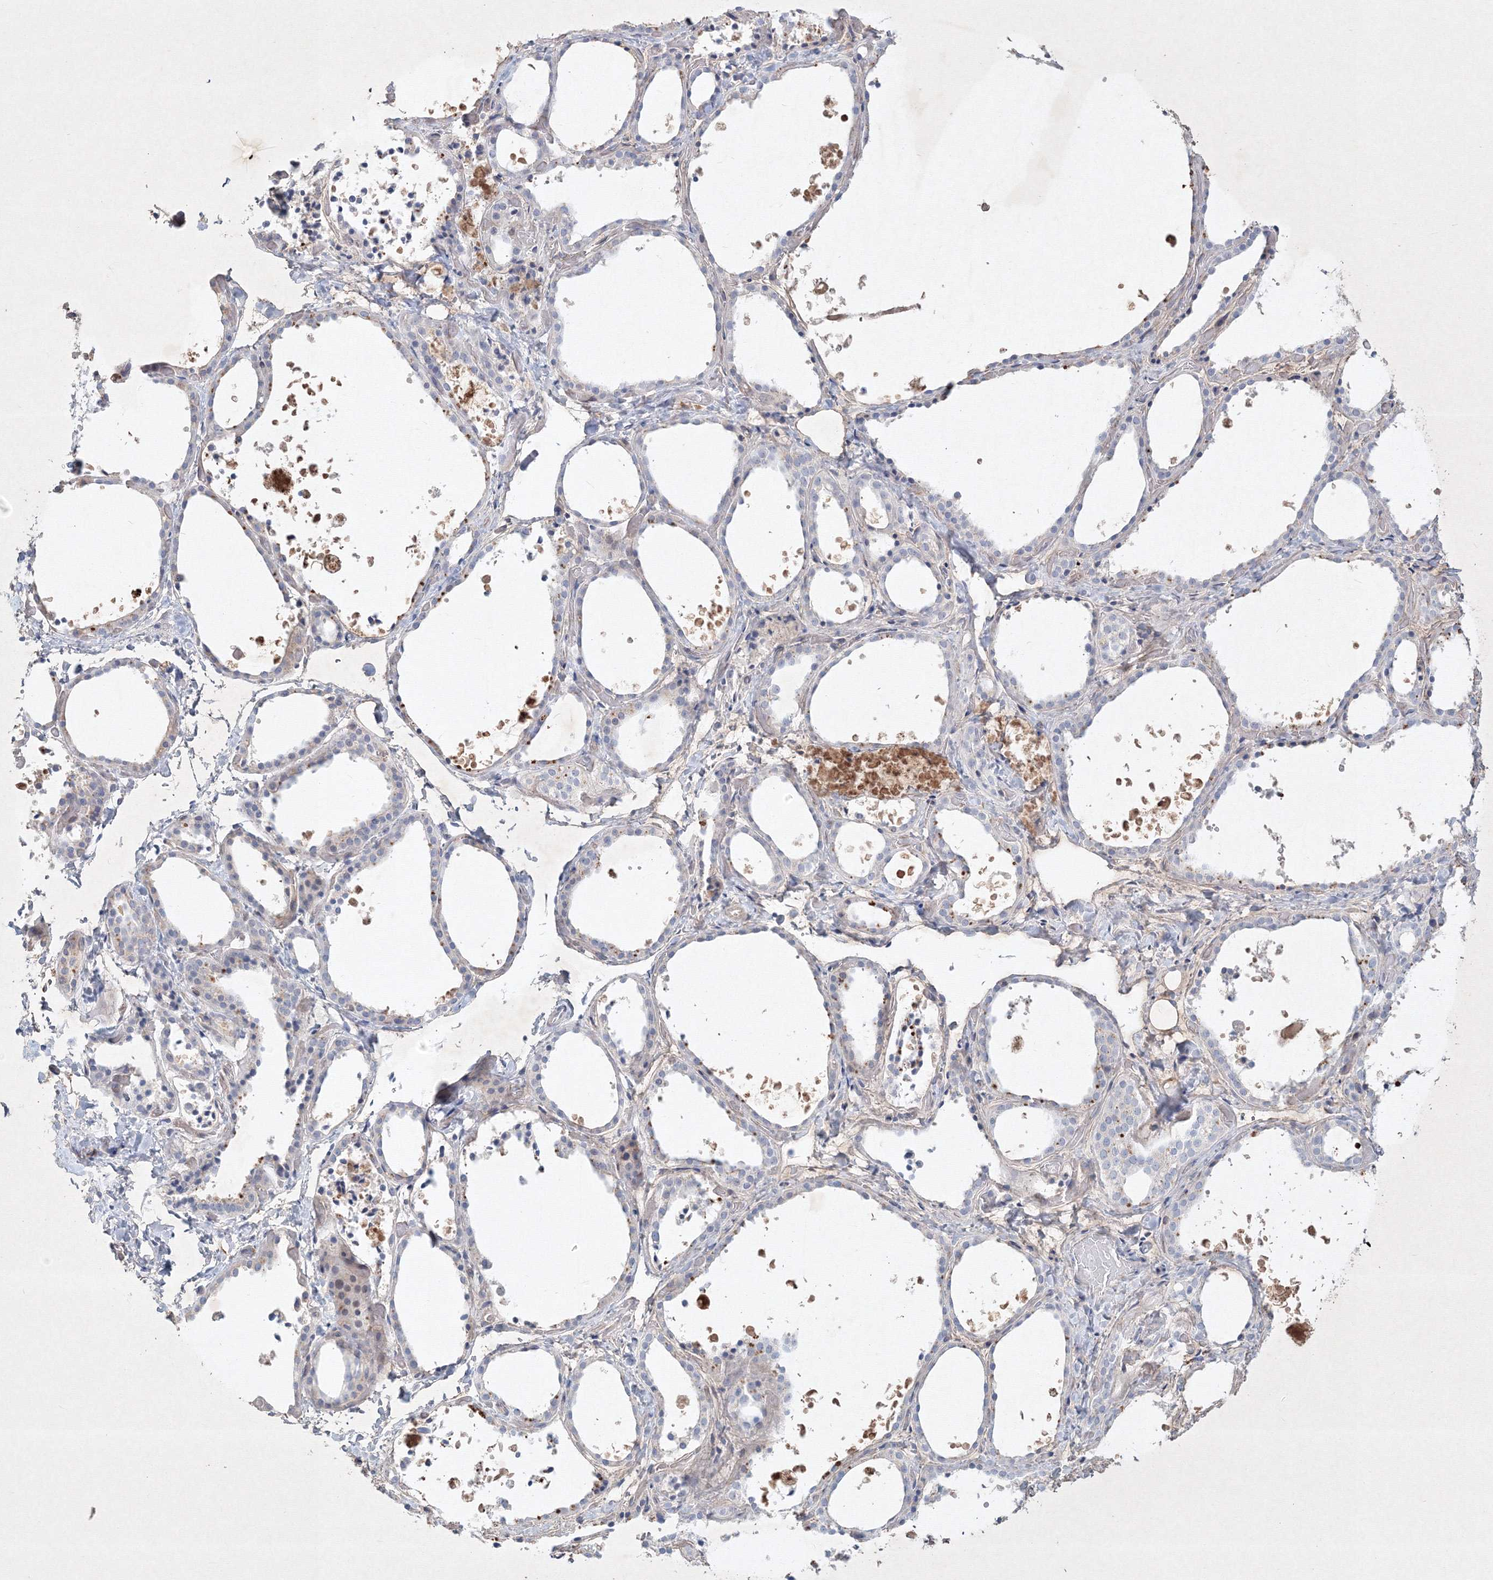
{"staining": {"intensity": "weak", "quantity": "25%-75%", "location": "cytoplasmic/membranous"}, "tissue": "thyroid gland", "cell_type": "Glandular cells", "image_type": "normal", "snomed": [{"axis": "morphology", "description": "Normal tissue, NOS"}, {"axis": "topography", "description": "Thyroid gland"}], "caption": "Weak cytoplasmic/membranous expression is seen in approximately 25%-75% of glandular cells in unremarkable thyroid gland.", "gene": "CXXC4", "patient": {"sex": "female", "age": 44}}